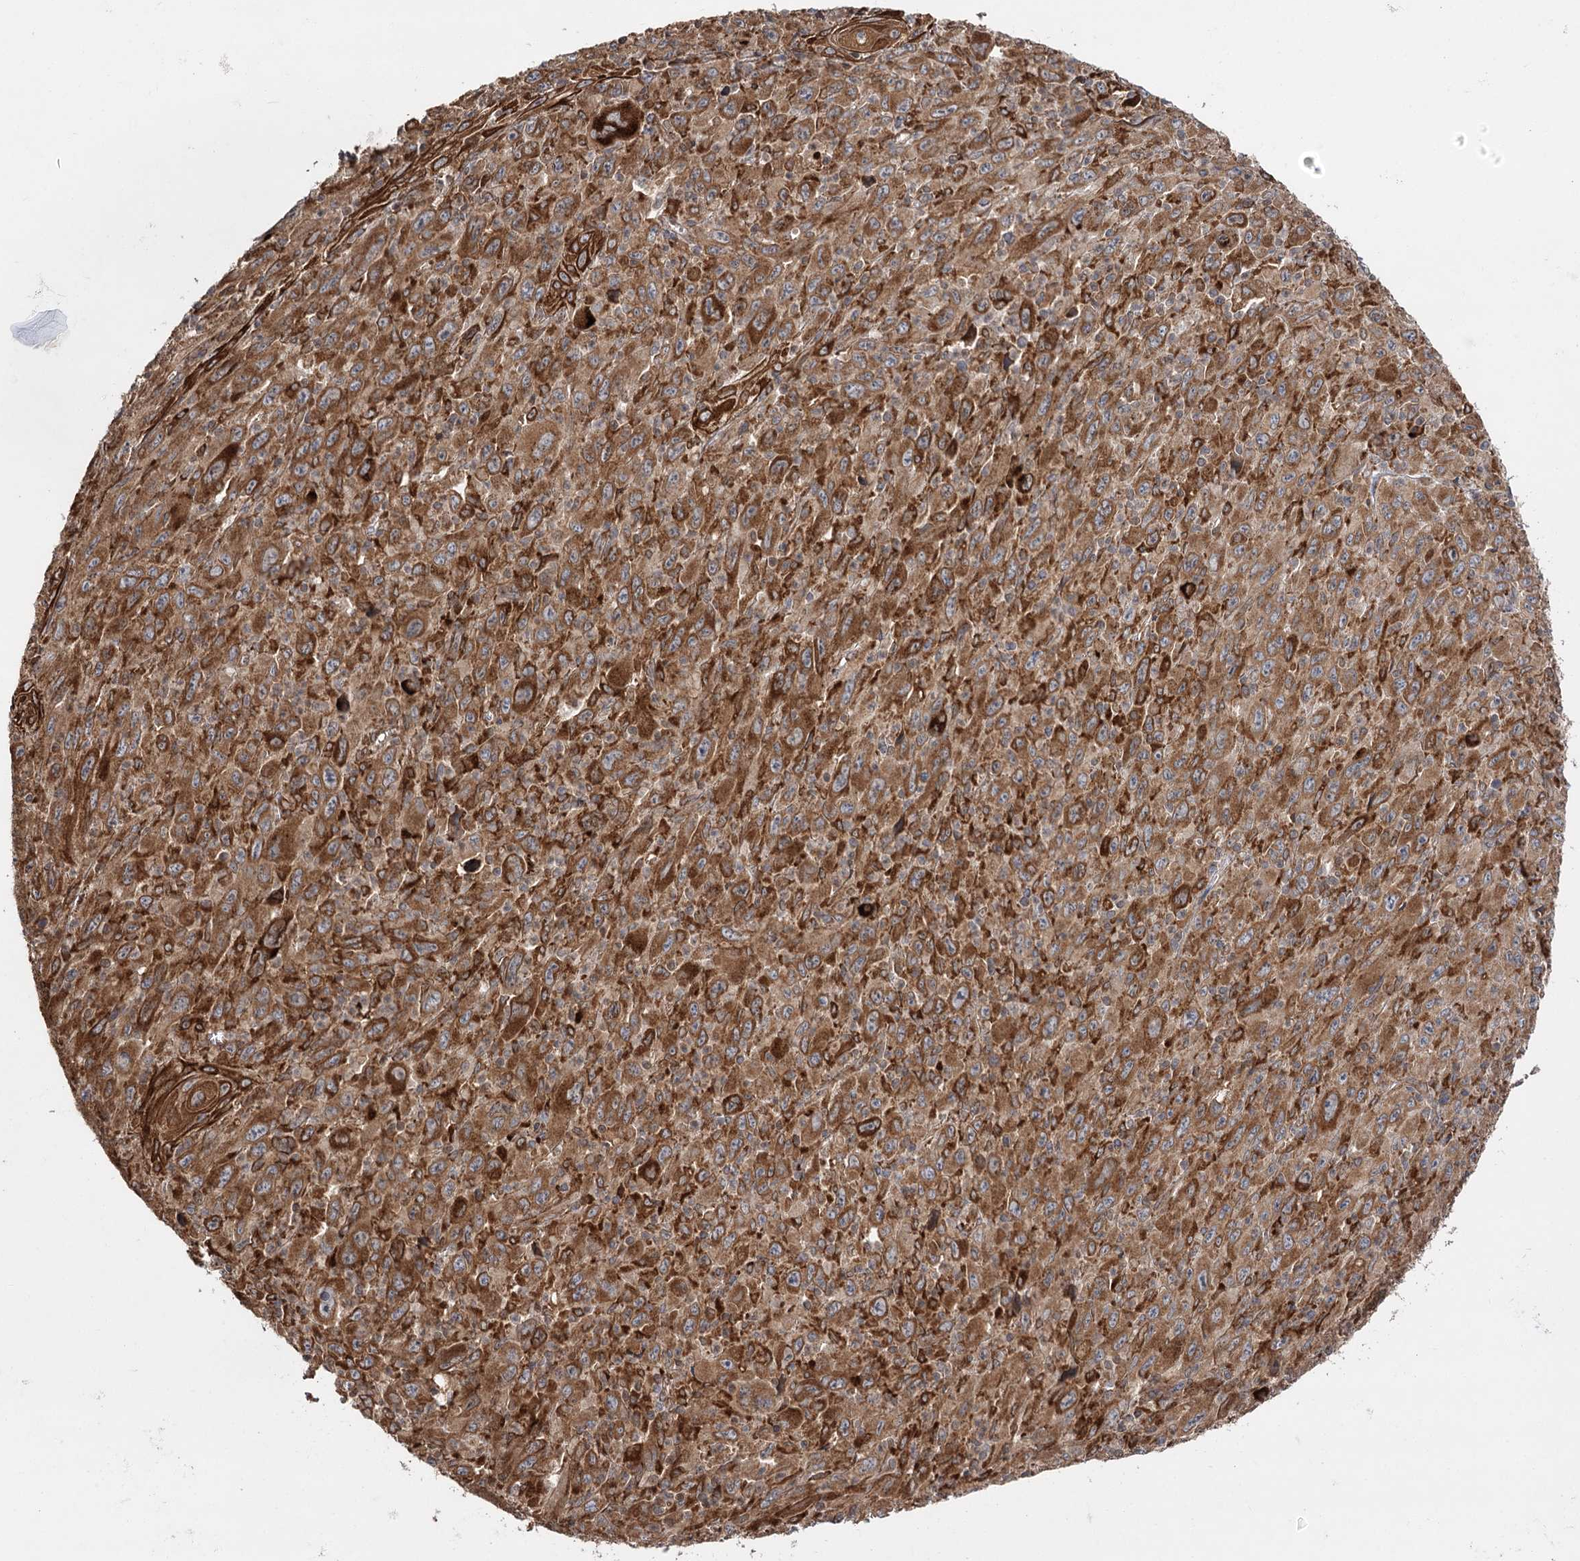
{"staining": {"intensity": "strong", "quantity": ">75%", "location": "cytoplasmic/membranous"}, "tissue": "melanoma", "cell_type": "Tumor cells", "image_type": "cancer", "snomed": [{"axis": "morphology", "description": "Malignant melanoma, Metastatic site"}, {"axis": "topography", "description": "Skin"}], "caption": "Protein staining exhibits strong cytoplasmic/membranous staining in about >75% of tumor cells in malignant melanoma (metastatic site).", "gene": "DNAJB14", "patient": {"sex": "female", "age": 56}}